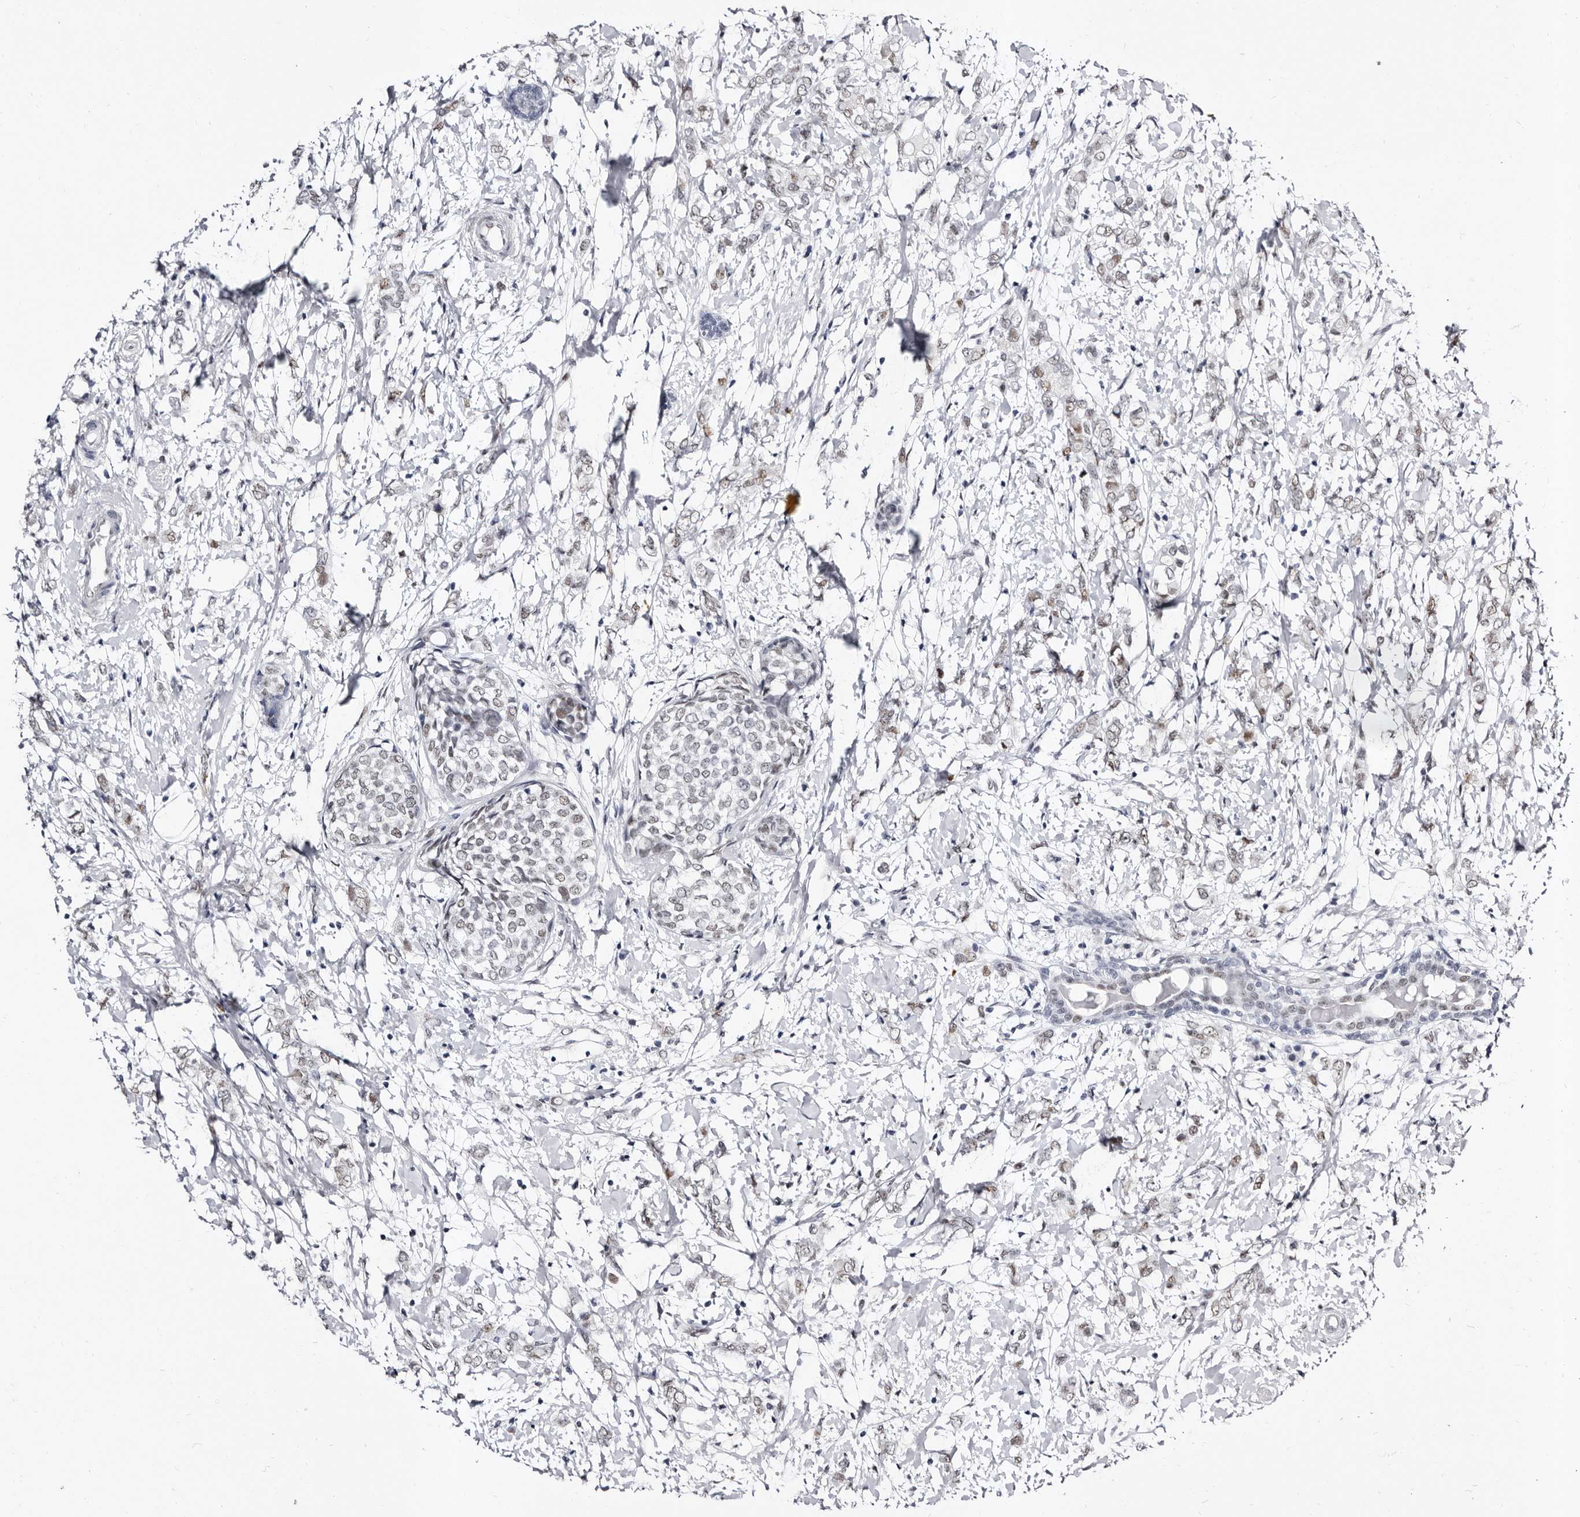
{"staining": {"intensity": "weak", "quantity": "<25%", "location": "nuclear"}, "tissue": "breast cancer", "cell_type": "Tumor cells", "image_type": "cancer", "snomed": [{"axis": "morphology", "description": "Normal tissue, NOS"}, {"axis": "morphology", "description": "Lobular carcinoma"}, {"axis": "topography", "description": "Breast"}], "caption": "The photomicrograph demonstrates no significant expression in tumor cells of breast cancer.", "gene": "ZNF326", "patient": {"sex": "female", "age": 47}}